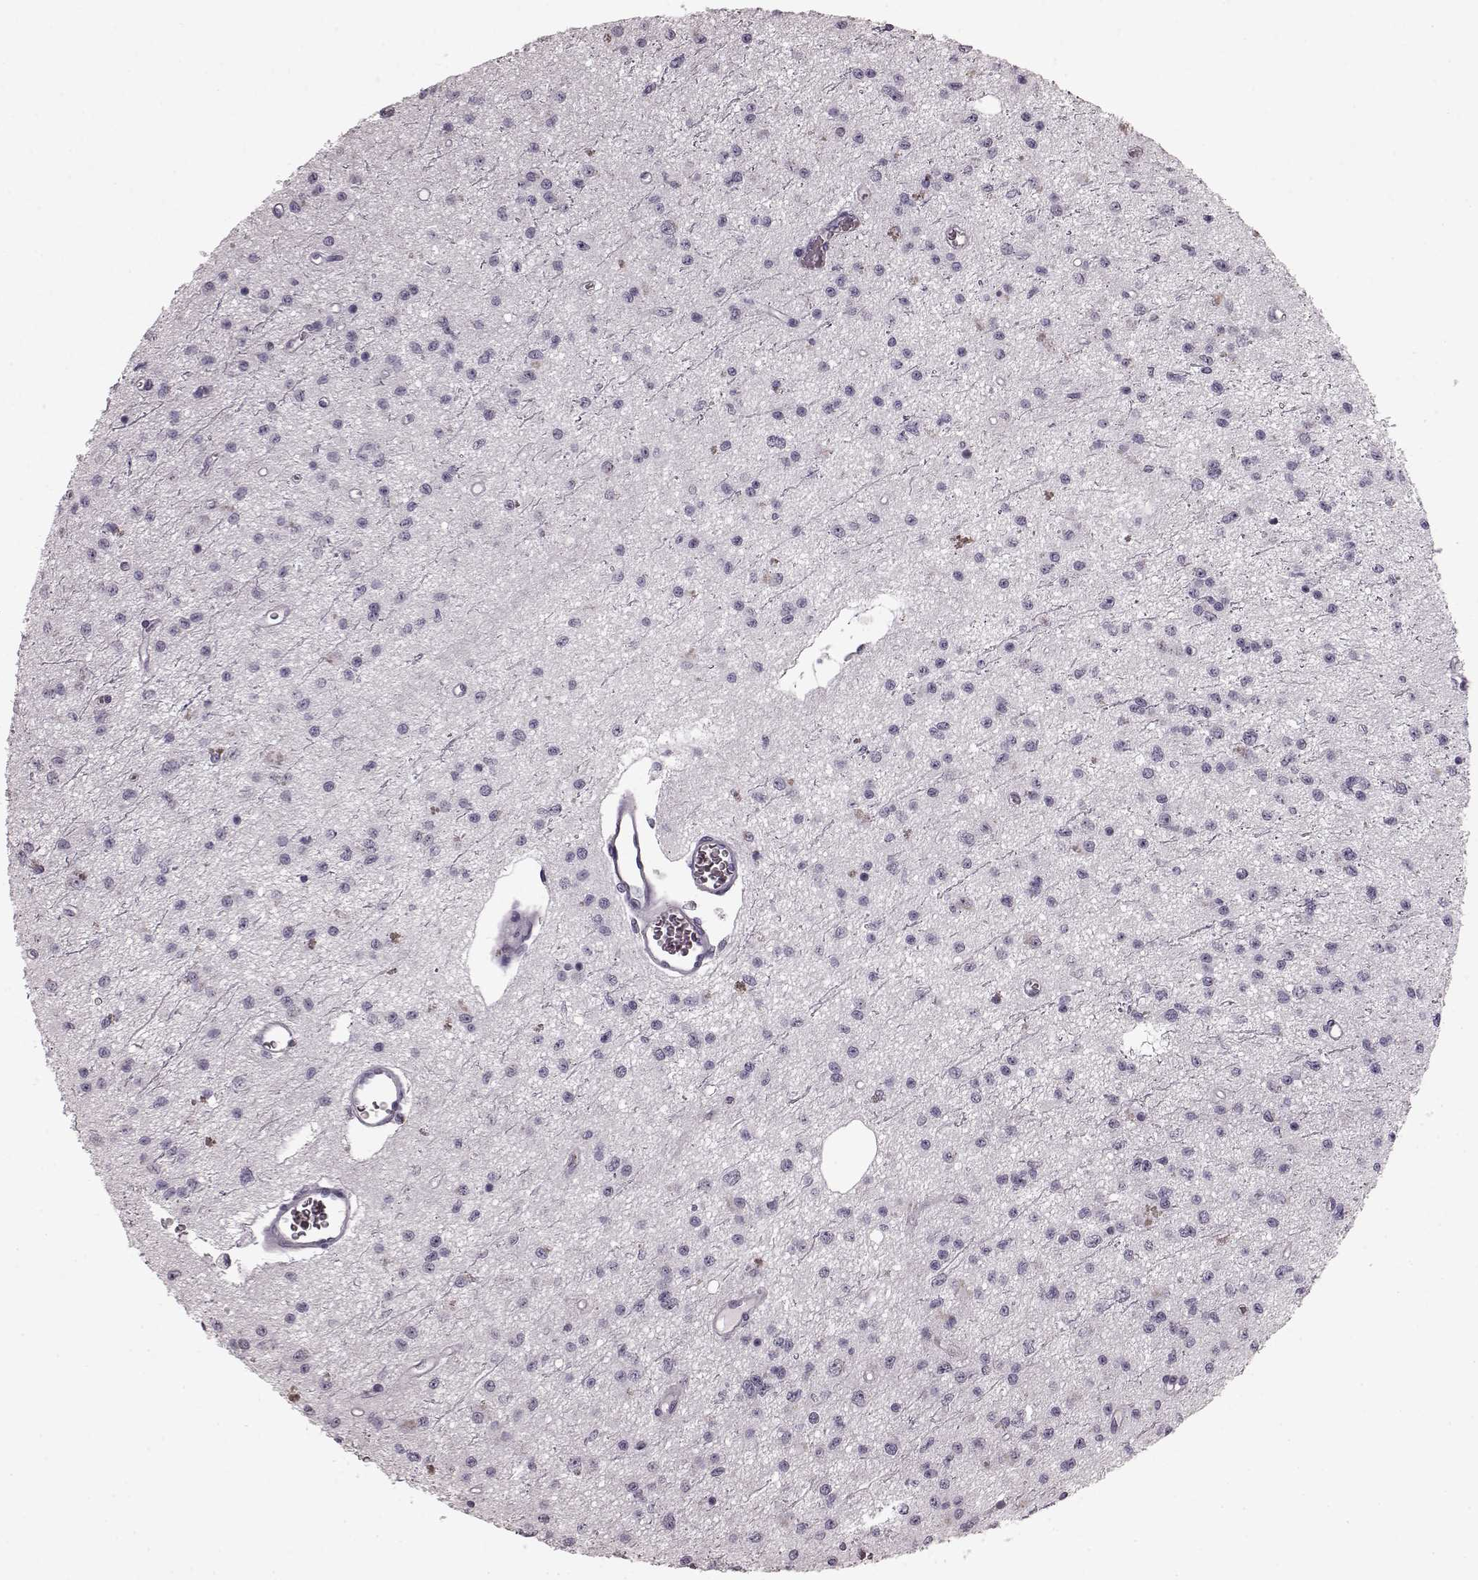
{"staining": {"intensity": "negative", "quantity": "none", "location": "none"}, "tissue": "glioma", "cell_type": "Tumor cells", "image_type": "cancer", "snomed": [{"axis": "morphology", "description": "Glioma, malignant, Low grade"}, {"axis": "topography", "description": "Brain"}], "caption": "Tumor cells show no significant protein staining in glioma. (DAB (3,3'-diaminobenzidine) immunohistochemistry (IHC) visualized using brightfield microscopy, high magnification).", "gene": "CST7", "patient": {"sex": "female", "age": 45}}